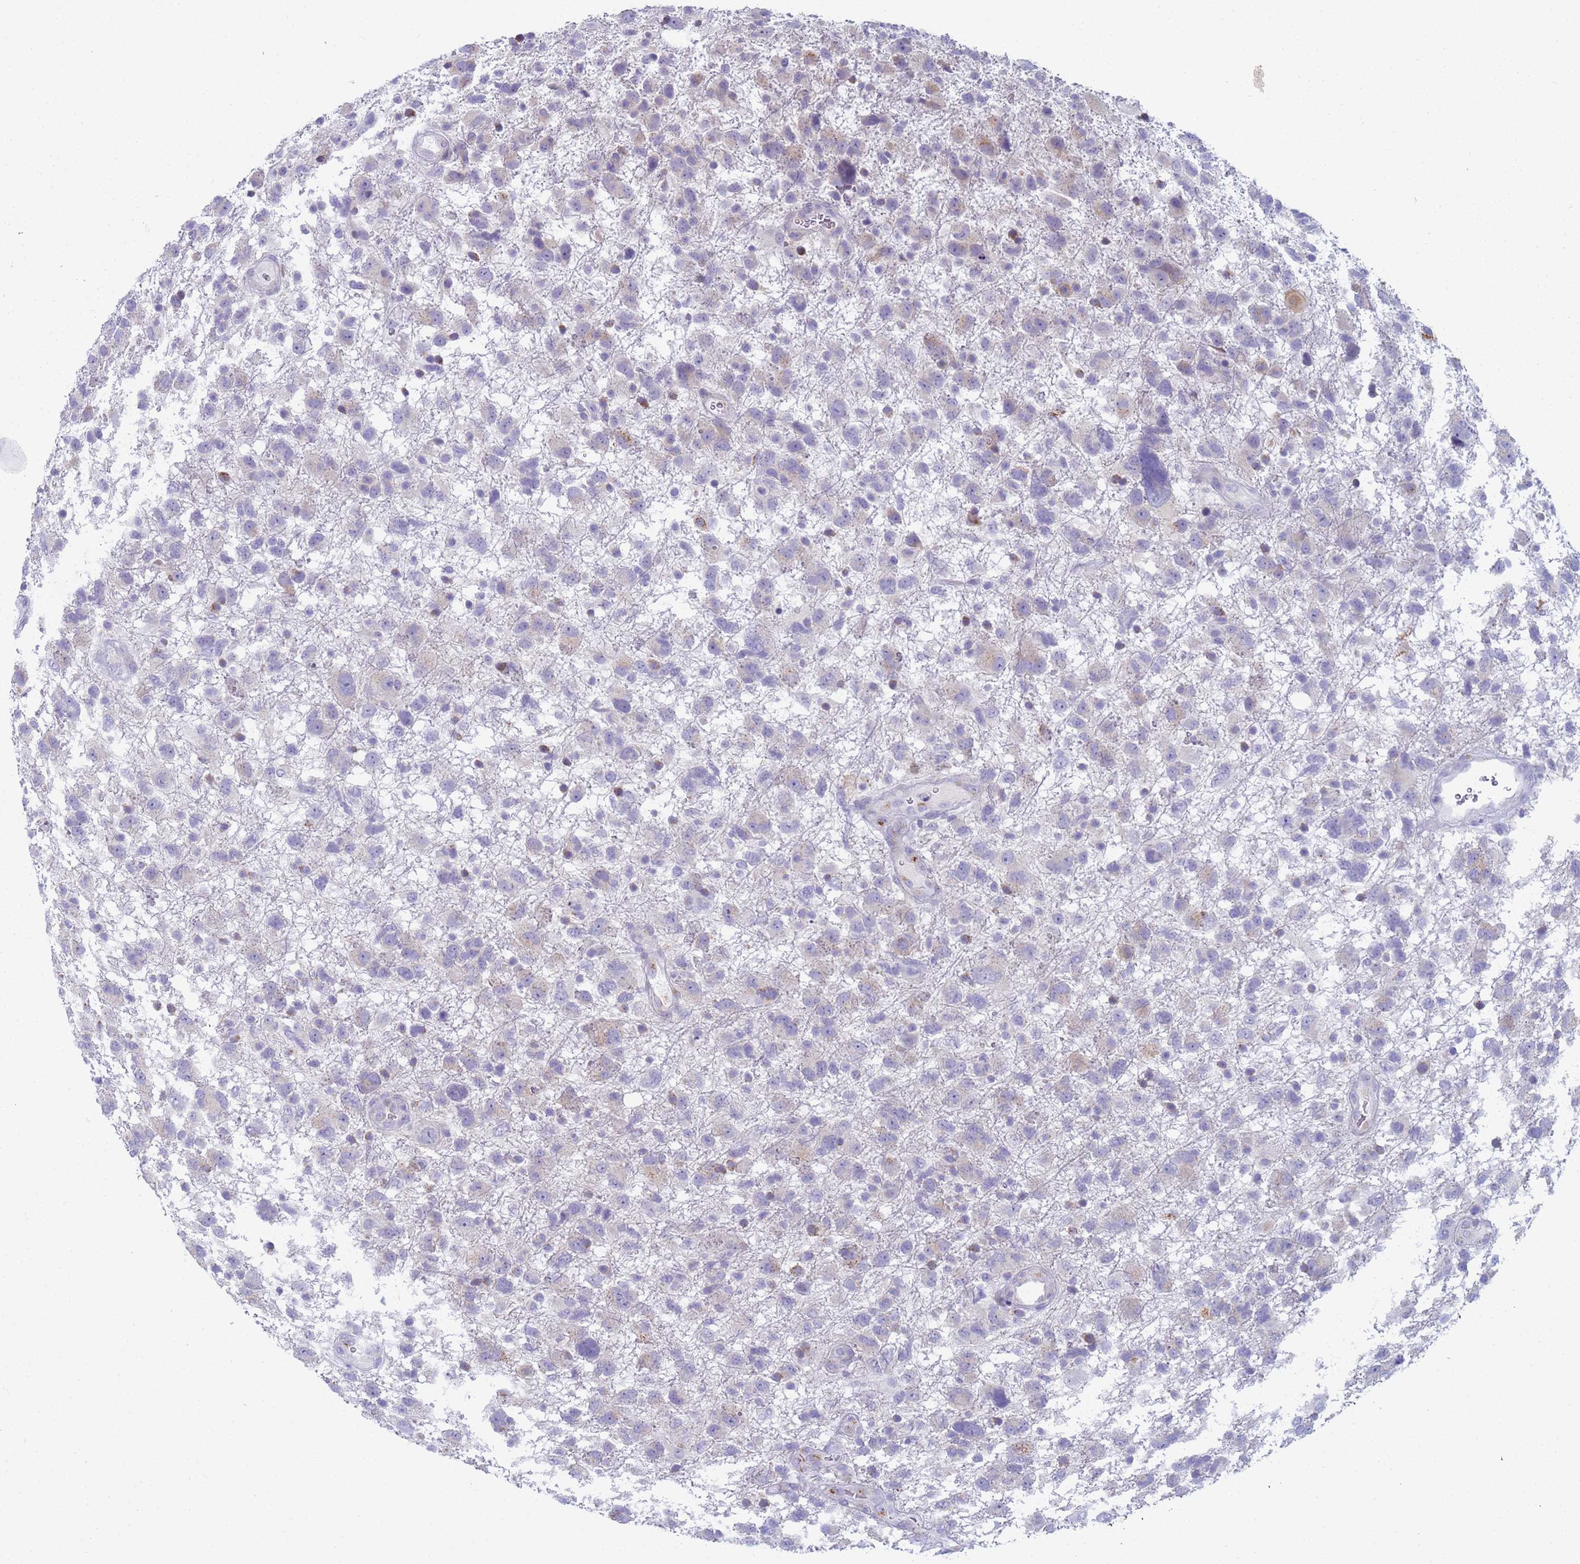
{"staining": {"intensity": "negative", "quantity": "none", "location": "none"}, "tissue": "glioma", "cell_type": "Tumor cells", "image_type": "cancer", "snomed": [{"axis": "morphology", "description": "Glioma, malignant, High grade"}, {"axis": "topography", "description": "Brain"}], "caption": "The IHC image has no significant positivity in tumor cells of glioma tissue.", "gene": "CR1", "patient": {"sex": "male", "age": 61}}